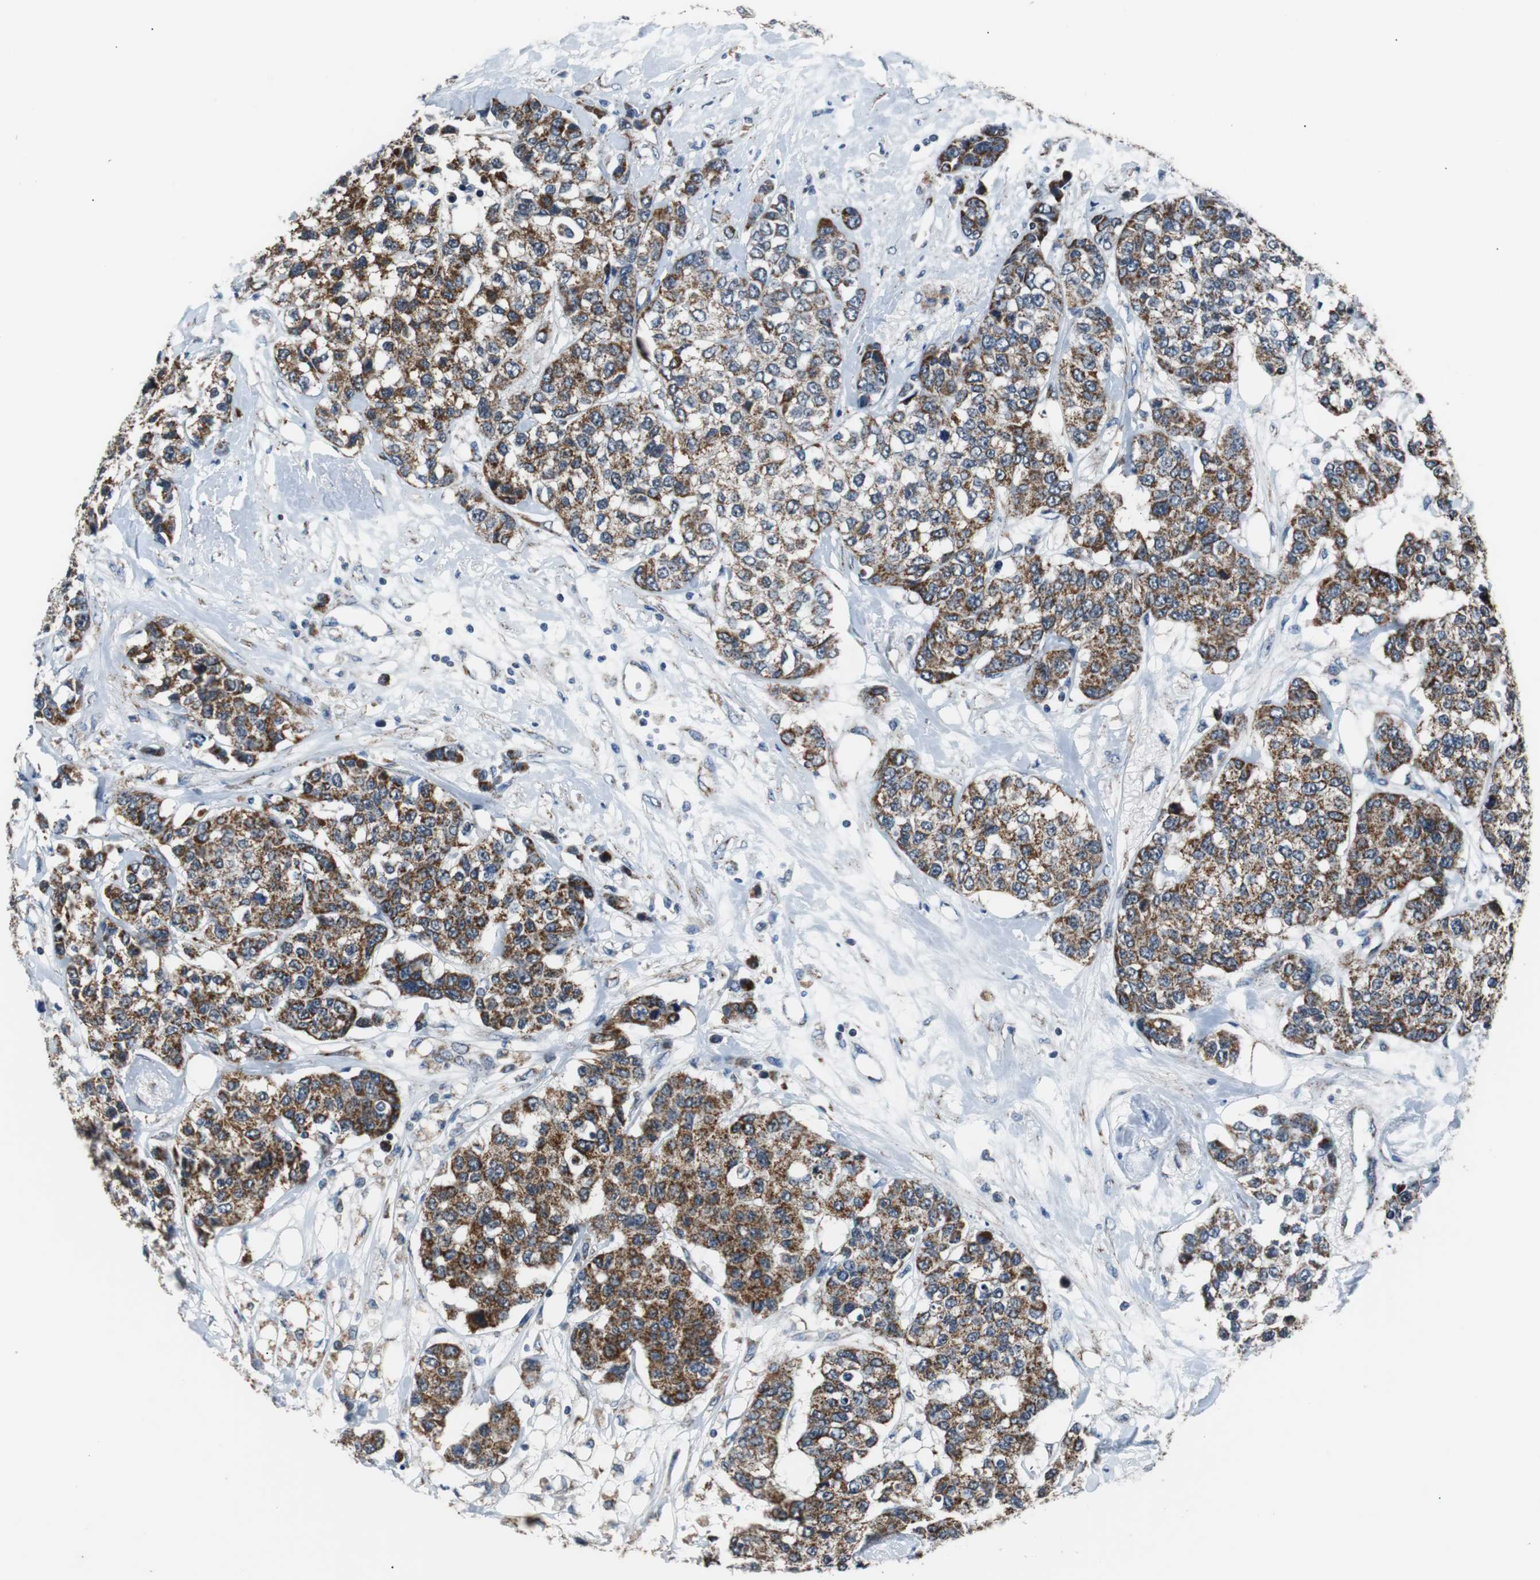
{"staining": {"intensity": "strong", "quantity": ">75%", "location": "cytoplasmic/membranous"}, "tissue": "breast cancer", "cell_type": "Tumor cells", "image_type": "cancer", "snomed": [{"axis": "morphology", "description": "Duct carcinoma"}, {"axis": "topography", "description": "Breast"}], "caption": "Breast infiltrating ductal carcinoma was stained to show a protein in brown. There is high levels of strong cytoplasmic/membranous staining in about >75% of tumor cells. Using DAB (3,3'-diaminobenzidine) (brown) and hematoxylin (blue) stains, captured at high magnification using brightfield microscopy.", "gene": "PITRM1", "patient": {"sex": "female", "age": 51}}